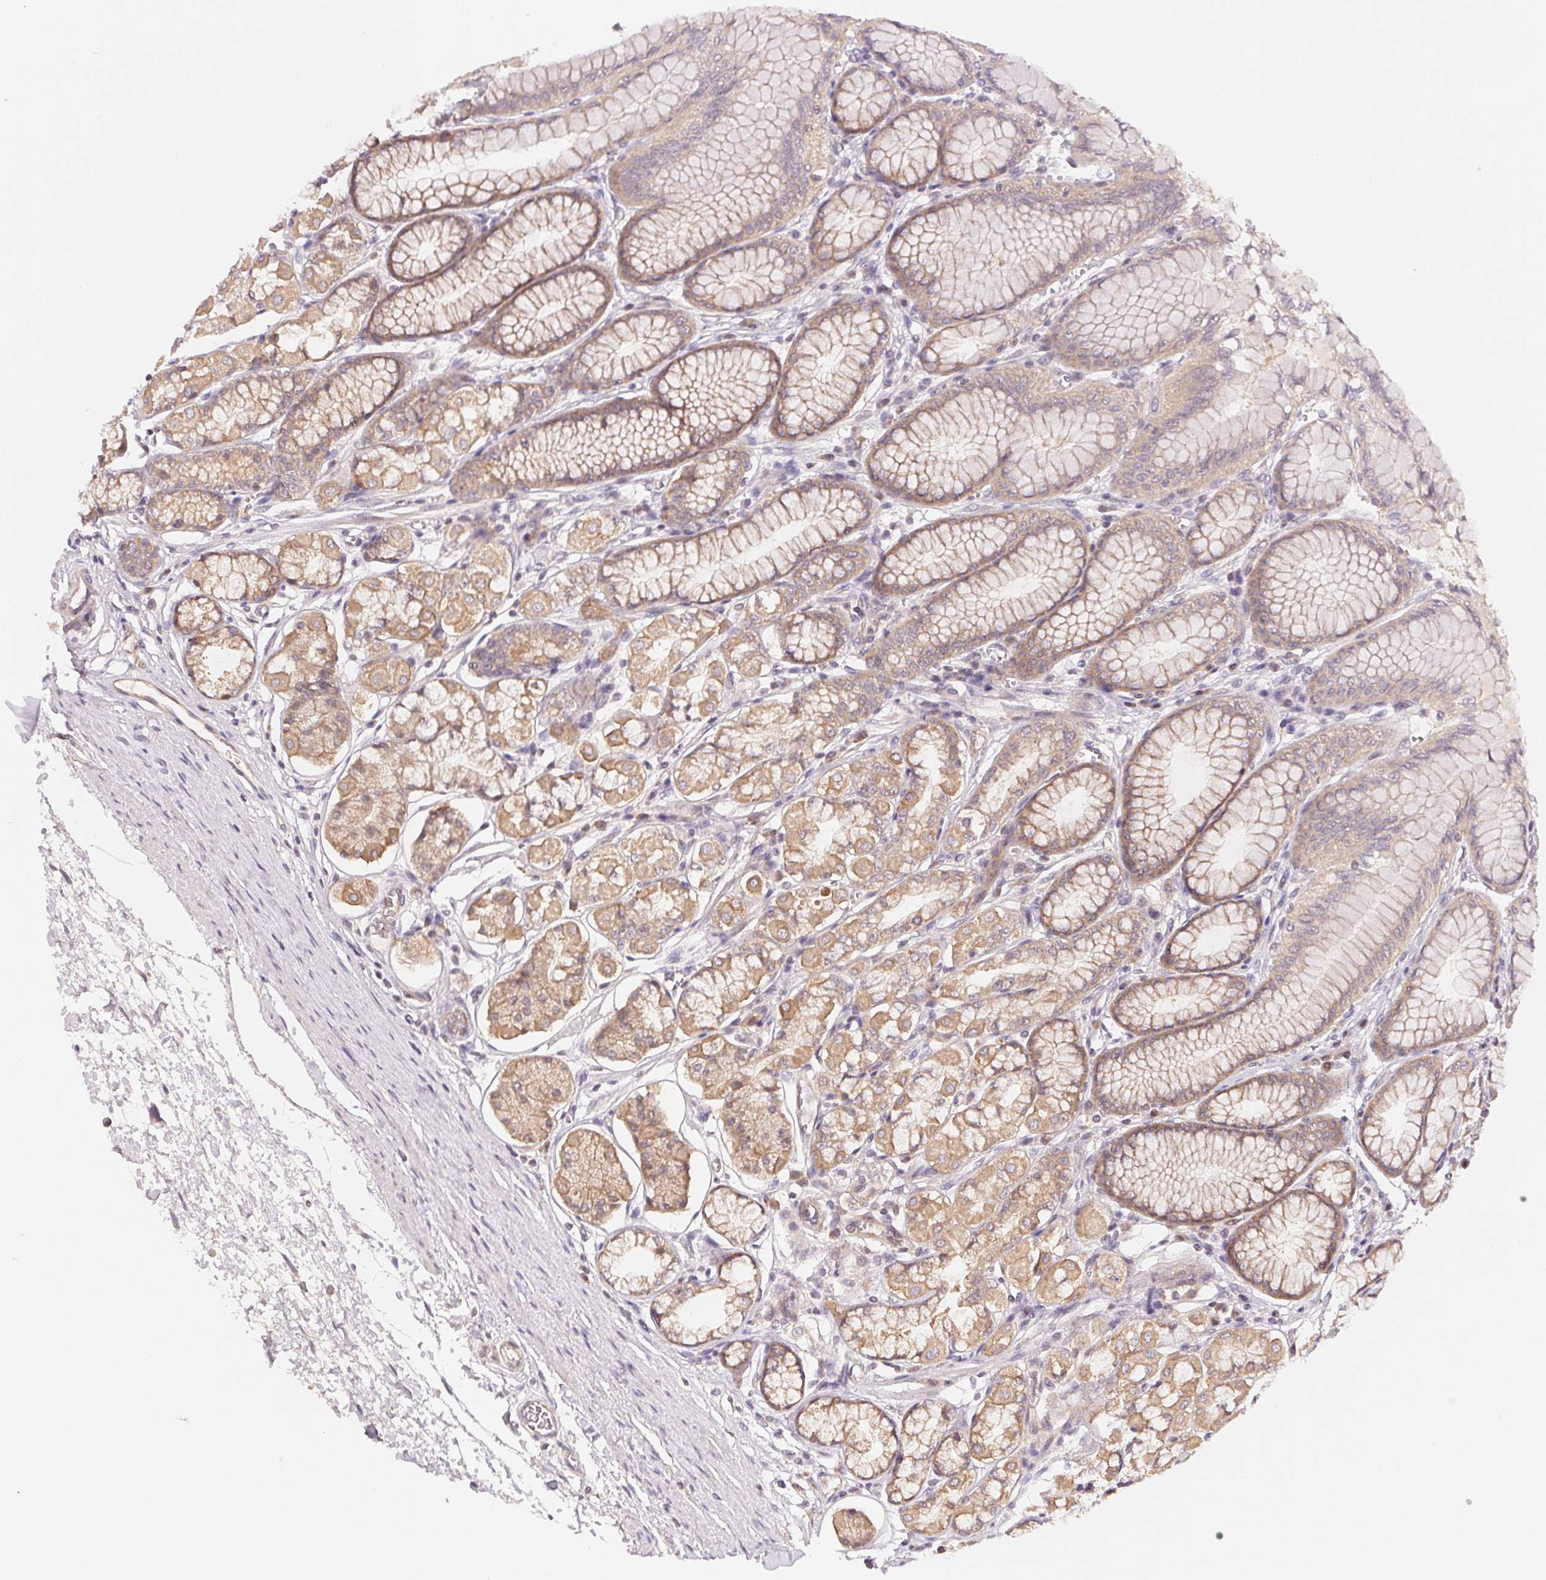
{"staining": {"intensity": "moderate", "quantity": ">75%", "location": "cytoplasmic/membranous"}, "tissue": "stomach", "cell_type": "Glandular cells", "image_type": "normal", "snomed": [{"axis": "morphology", "description": "Normal tissue, NOS"}, {"axis": "topography", "description": "Stomach"}, {"axis": "topography", "description": "Stomach, lower"}], "caption": "Protein staining demonstrates moderate cytoplasmic/membranous positivity in approximately >75% of glandular cells in normal stomach.", "gene": "BNIP5", "patient": {"sex": "male", "age": 76}}